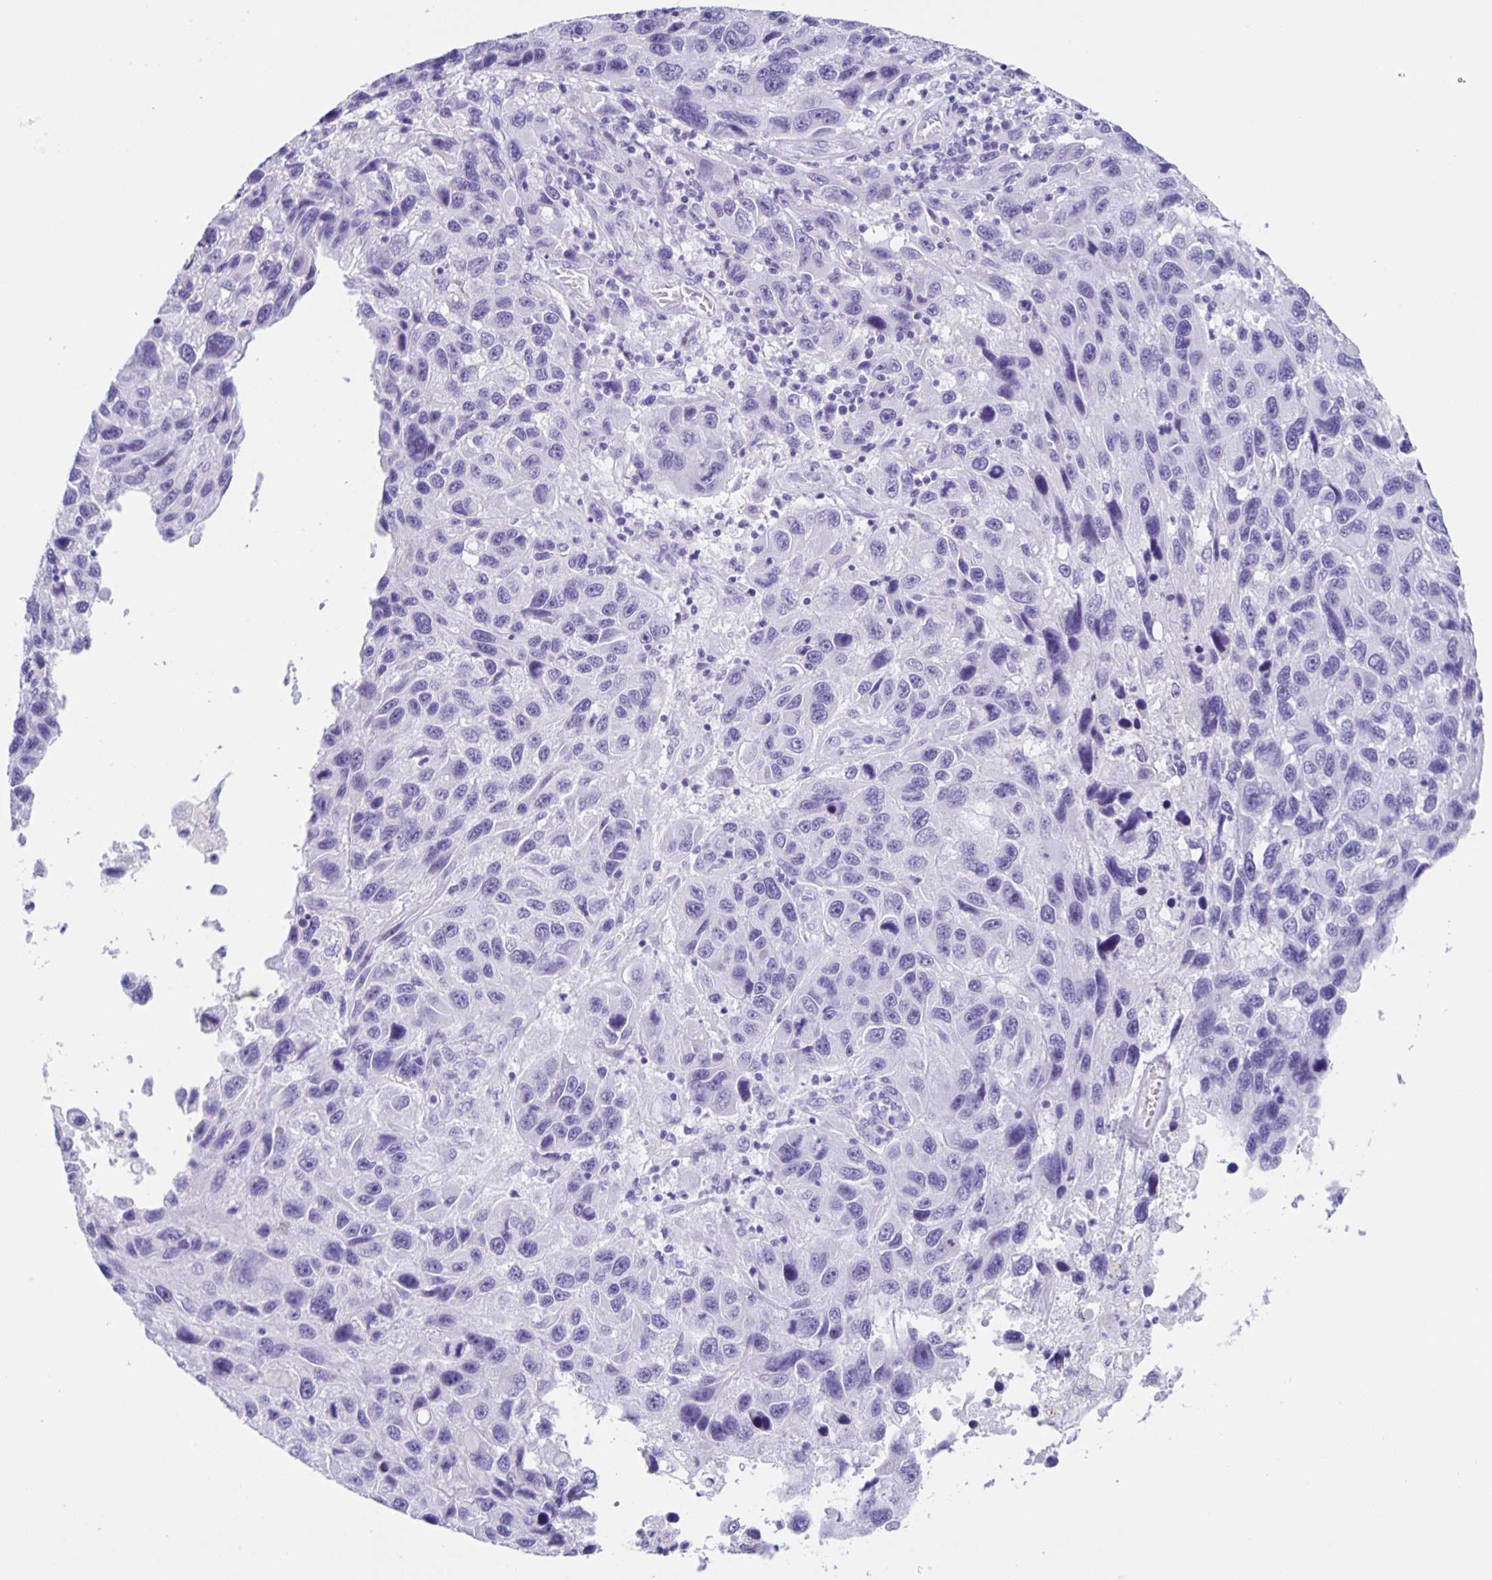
{"staining": {"intensity": "negative", "quantity": "none", "location": "none"}, "tissue": "melanoma", "cell_type": "Tumor cells", "image_type": "cancer", "snomed": [{"axis": "morphology", "description": "Malignant melanoma, NOS"}, {"axis": "topography", "description": "Skin"}], "caption": "Micrograph shows no significant protein expression in tumor cells of melanoma.", "gene": "GUCA2A", "patient": {"sex": "male", "age": 53}}